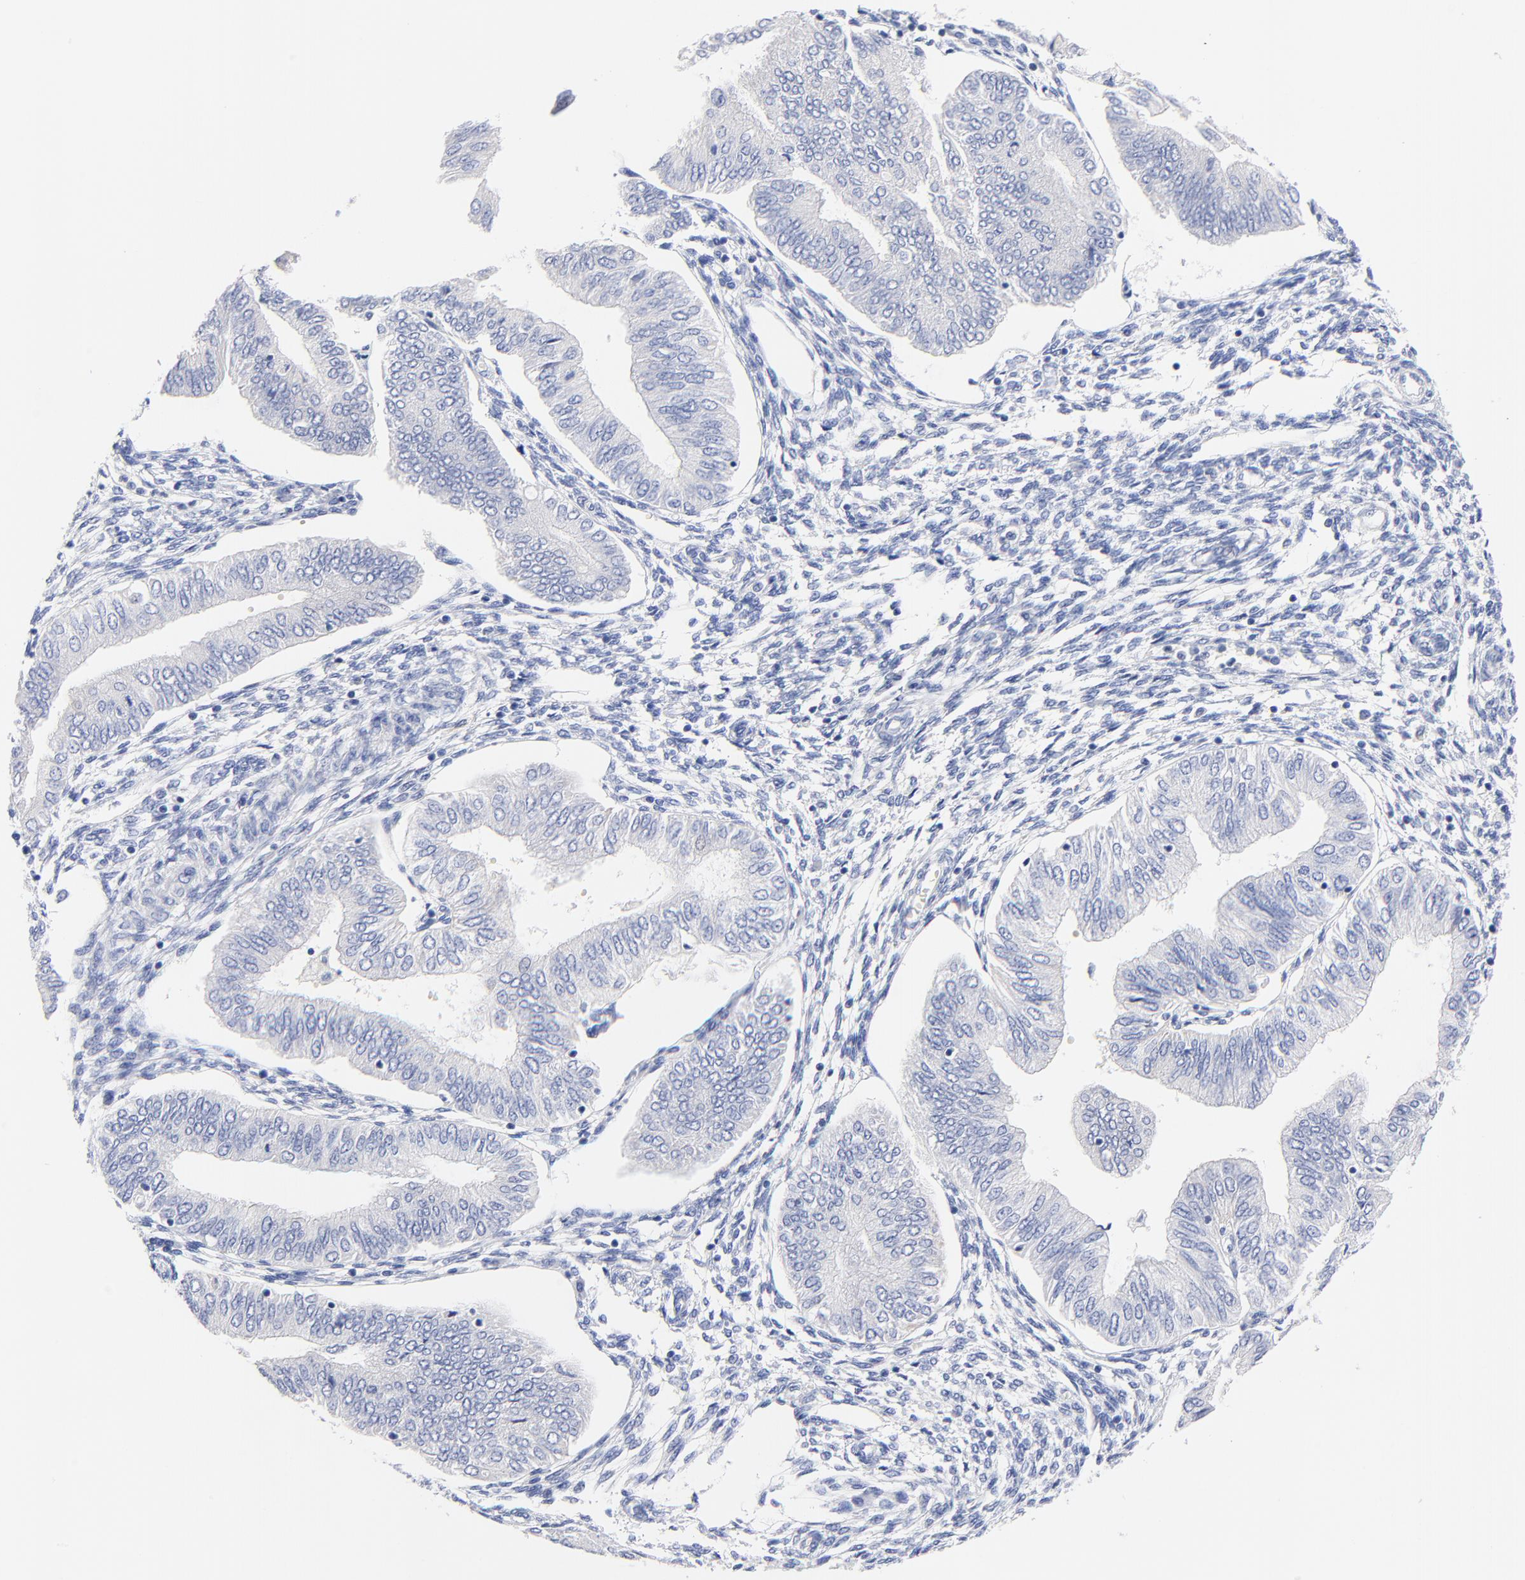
{"staining": {"intensity": "negative", "quantity": "none", "location": "none"}, "tissue": "endometrial cancer", "cell_type": "Tumor cells", "image_type": "cancer", "snomed": [{"axis": "morphology", "description": "Adenocarcinoma, NOS"}, {"axis": "topography", "description": "Endometrium"}], "caption": "Immunohistochemistry (IHC) of endometrial cancer (adenocarcinoma) exhibits no positivity in tumor cells.", "gene": "FBXO10", "patient": {"sex": "female", "age": 51}}